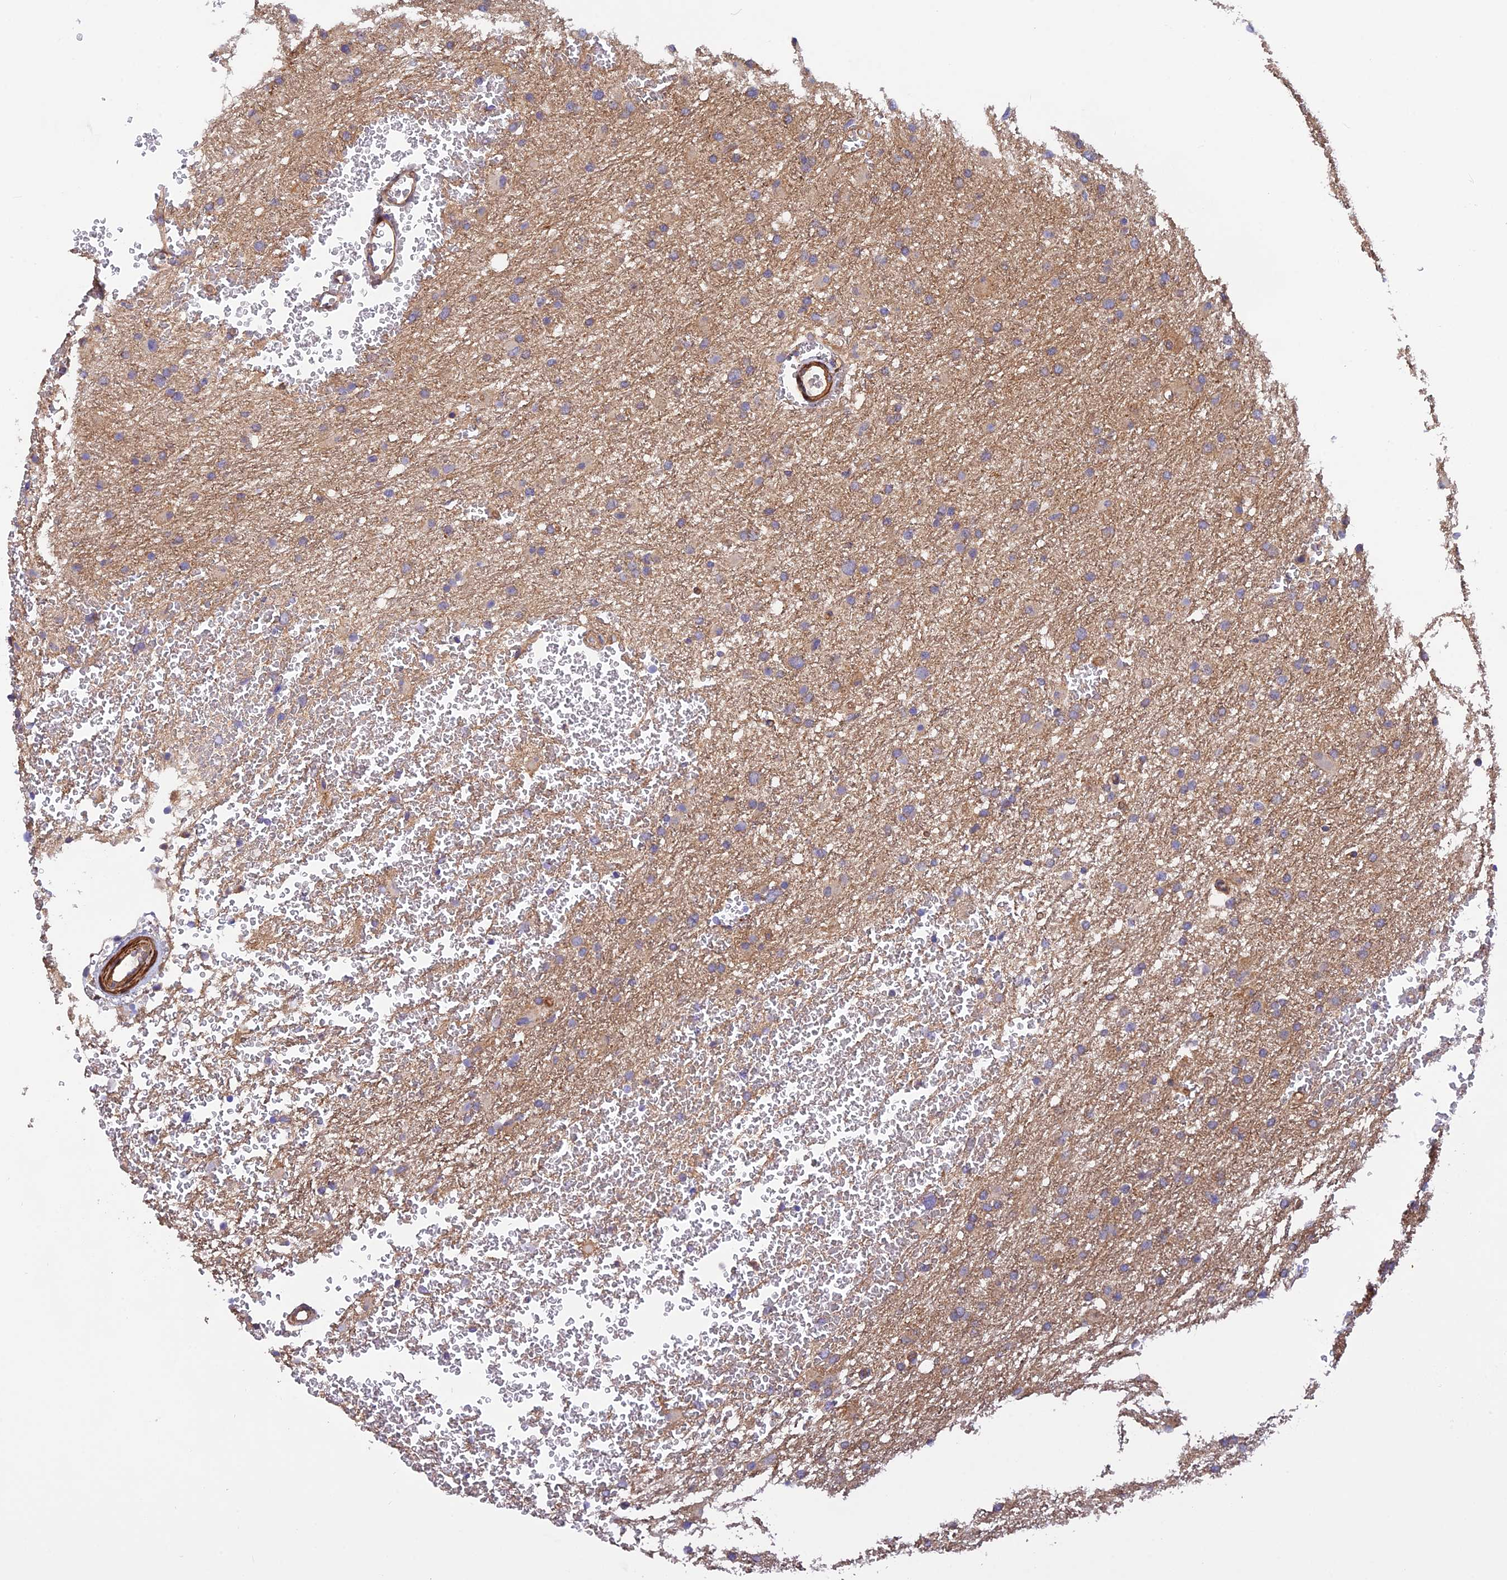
{"staining": {"intensity": "moderate", "quantity": ">75%", "location": "cytoplasmic/membranous"}, "tissue": "glioma", "cell_type": "Tumor cells", "image_type": "cancer", "snomed": [{"axis": "morphology", "description": "Glioma, malignant, High grade"}, {"axis": "topography", "description": "Cerebral cortex"}], "caption": "This image shows IHC staining of high-grade glioma (malignant), with medium moderate cytoplasmic/membranous staining in about >75% of tumor cells.", "gene": "ADAMTS15", "patient": {"sex": "female", "age": 36}}